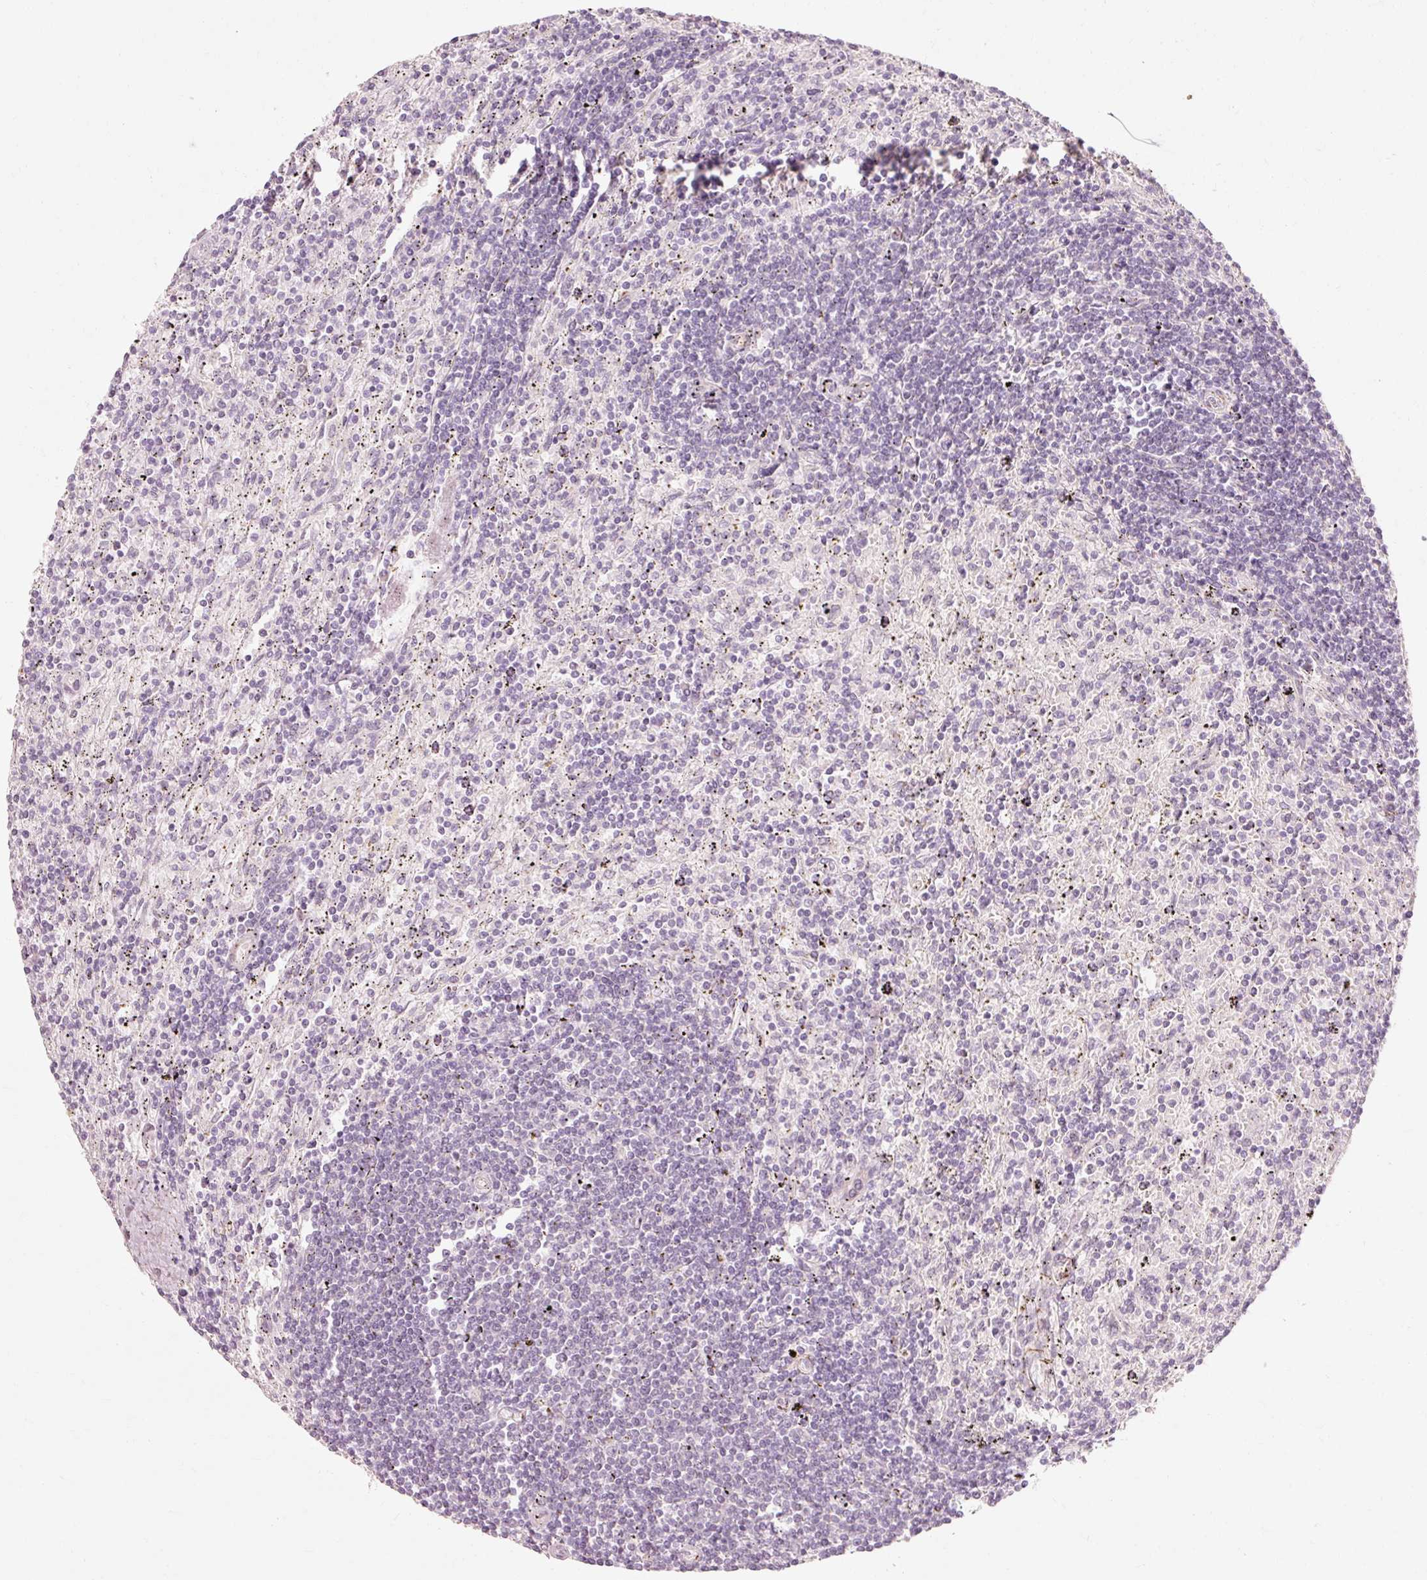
{"staining": {"intensity": "negative", "quantity": "none", "location": "none"}, "tissue": "lymphoma", "cell_type": "Tumor cells", "image_type": "cancer", "snomed": [{"axis": "morphology", "description": "Malignant lymphoma, non-Hodgkin's type, Low grade"}, {"axis": "topography", "description": "Spleen"}], "caption": "Immunohistochemistry photomicrograph of lymphoma stained for a protein (brown), which reveals no expression in tumor cells.", "gene": "TRIM73", "patient": {"sex": "male", "age": 76}}